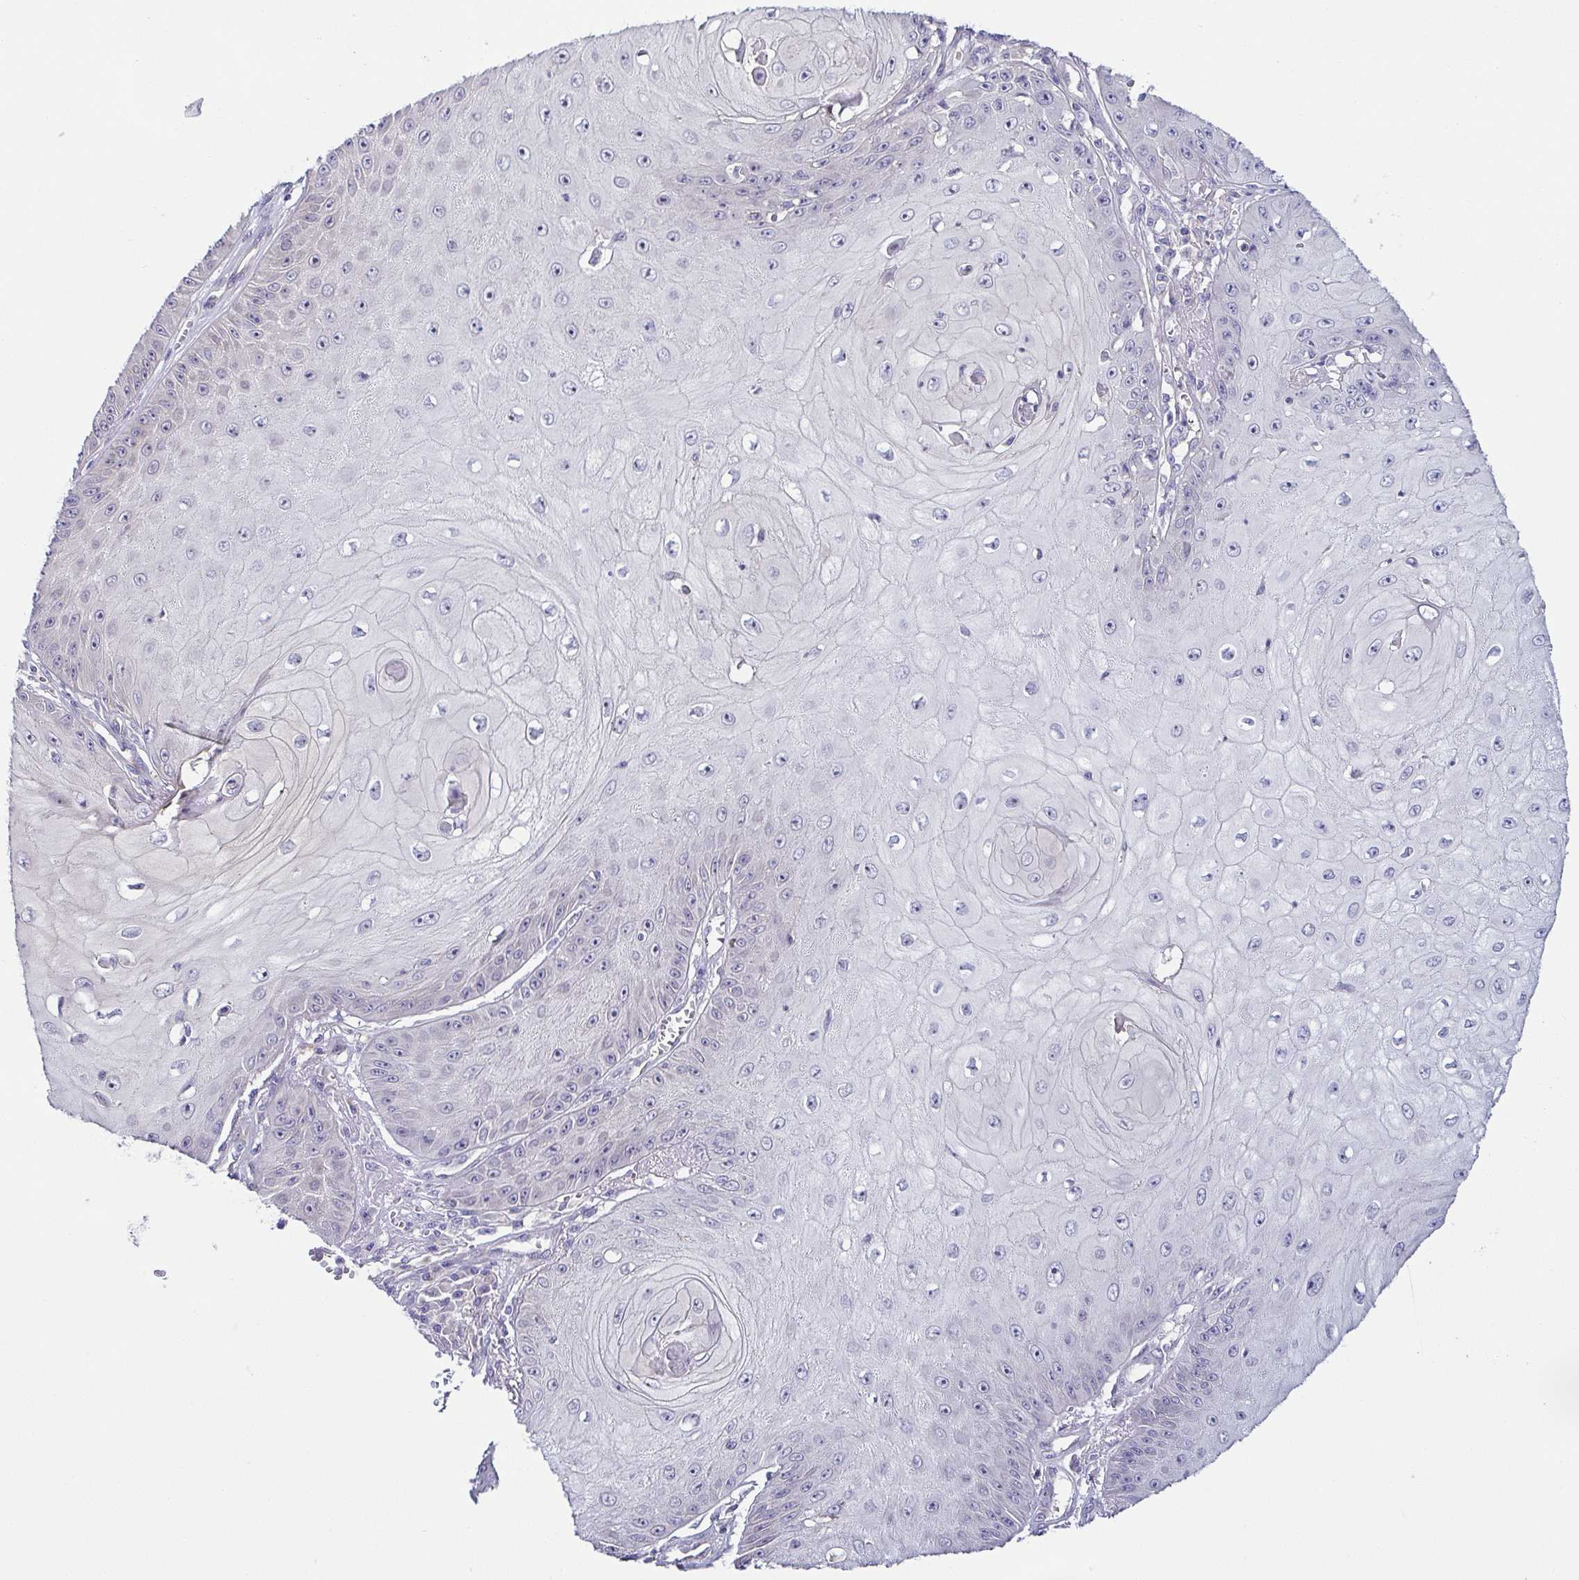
{"staining": {"intensity": "negative", "quantity": "none", "location": "none"}, "tissue": "skin cancer", "cell_type": "Tumor cells", "image_type": "cancer", "snomed": [{"axis": "morphology", "description": "Squamous cell carcinoma, NOS"}, {"axis": "topography", "description": "Skin"}], "caption": "There is no significant positivity in tumor cells of skin squamous cell carcinoma. (DAB (3,3'-diaminobenzidine) IHC with hematoxylin counter stain).", "gene": "FAM162B", "patient": {"sex": "male", "age": 70}}